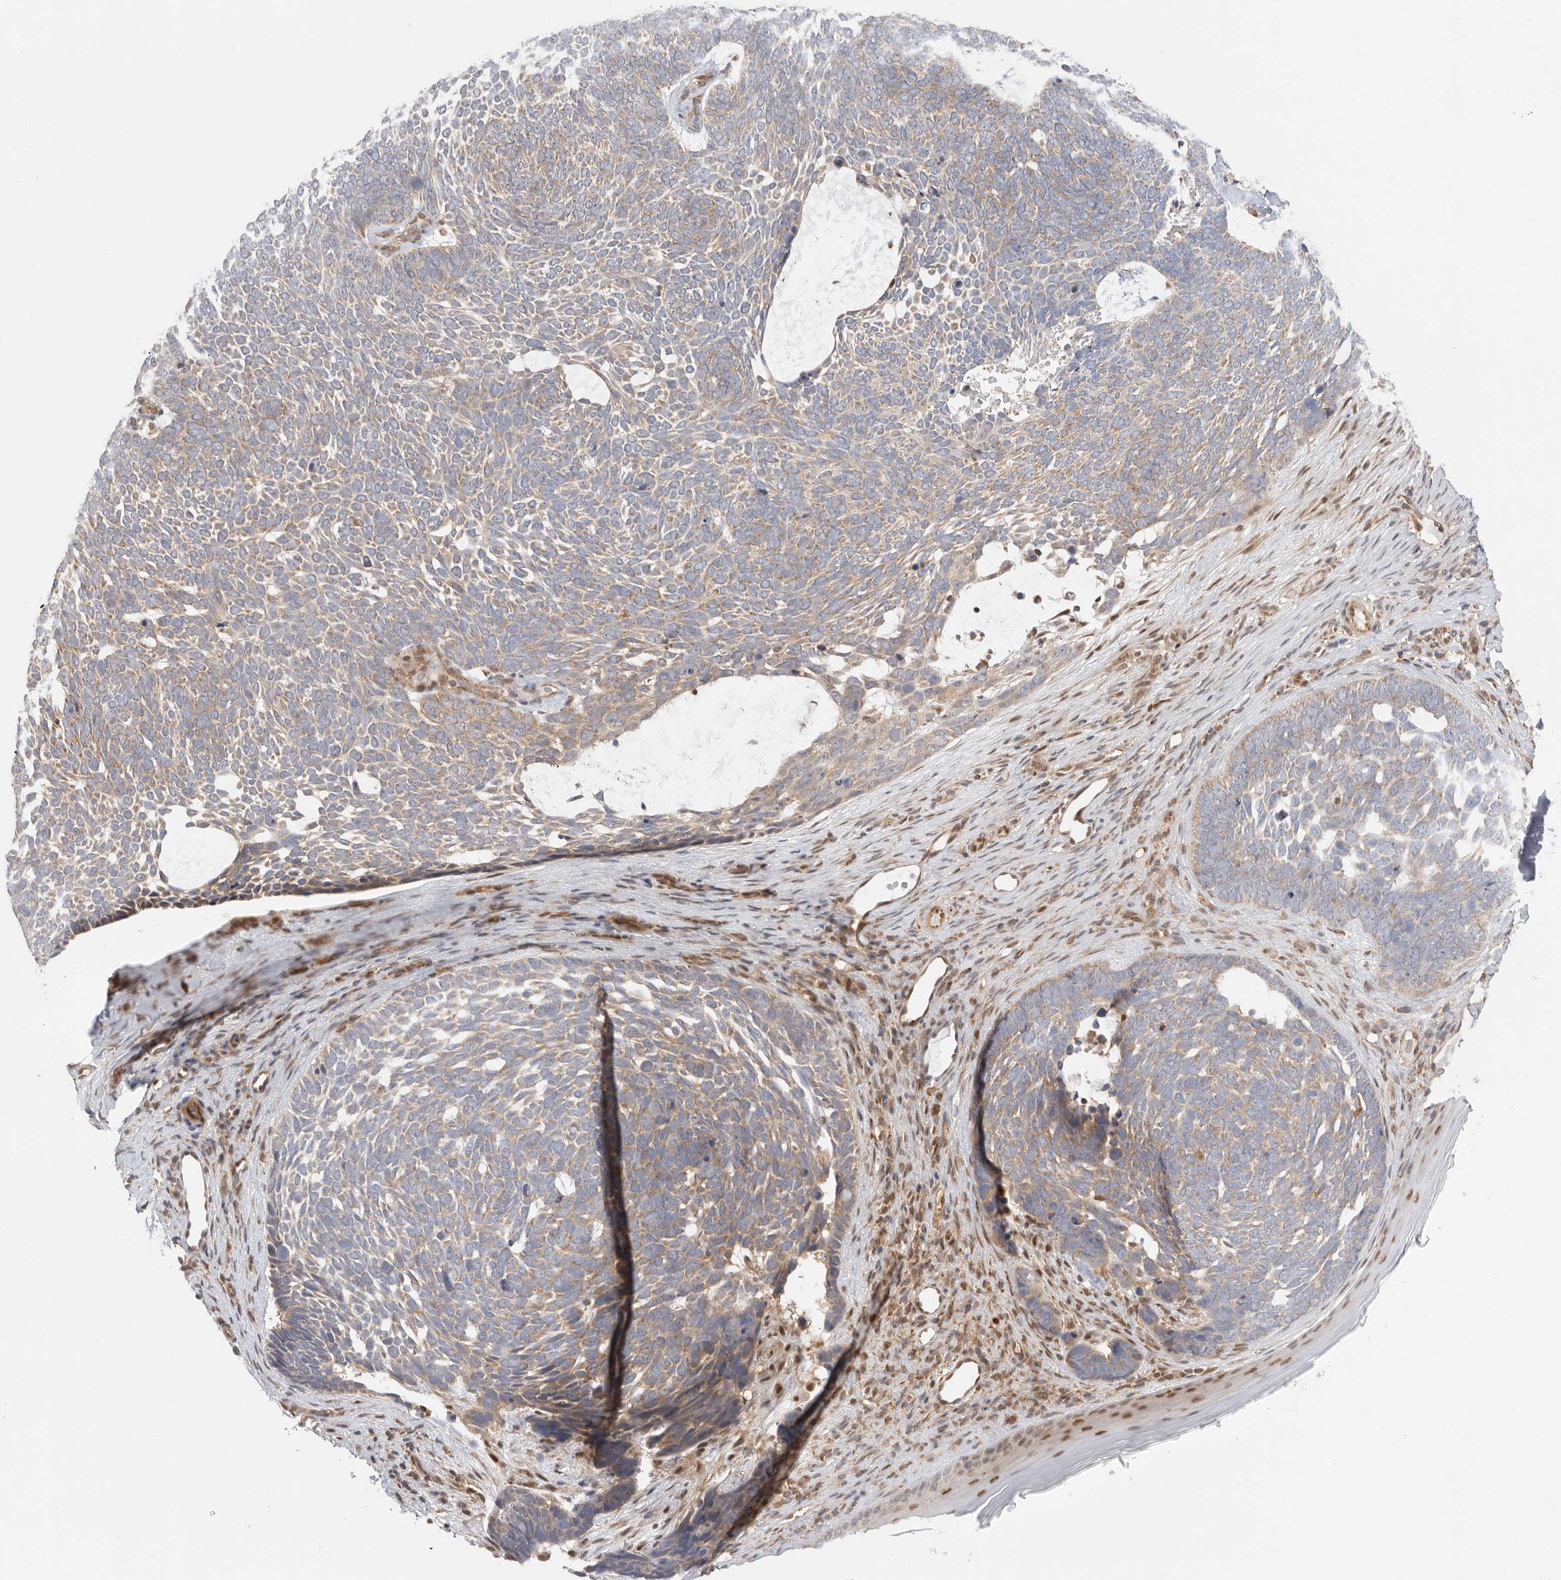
{"staining": {"intensity": "moderate", "quantity": "25%-75%", "location": "cytoplasmic/membranous"}, "tissue": "skin cancer", "cell_type": "Tumor cells", "image_type": "cancer", "snomed": [{"axis": "morphology", "description": "Basal cell carcinoma"}, {"axis": "topography", "description": "Skin"}], "caption": "Protein analysis of skin cancer (basal cell carcinoma) tissue demonstrates moderate cytoplasmic/membranous positivity in about 25%-75% of tumor cells. The staining was performed using DAB to visualize the protein expression in brown, while the nuclei were stained in blue with hematoxylin (Magnification: 20x).", "gene": "DCAF8", "patient": {"sex": "female", "age": 85}}